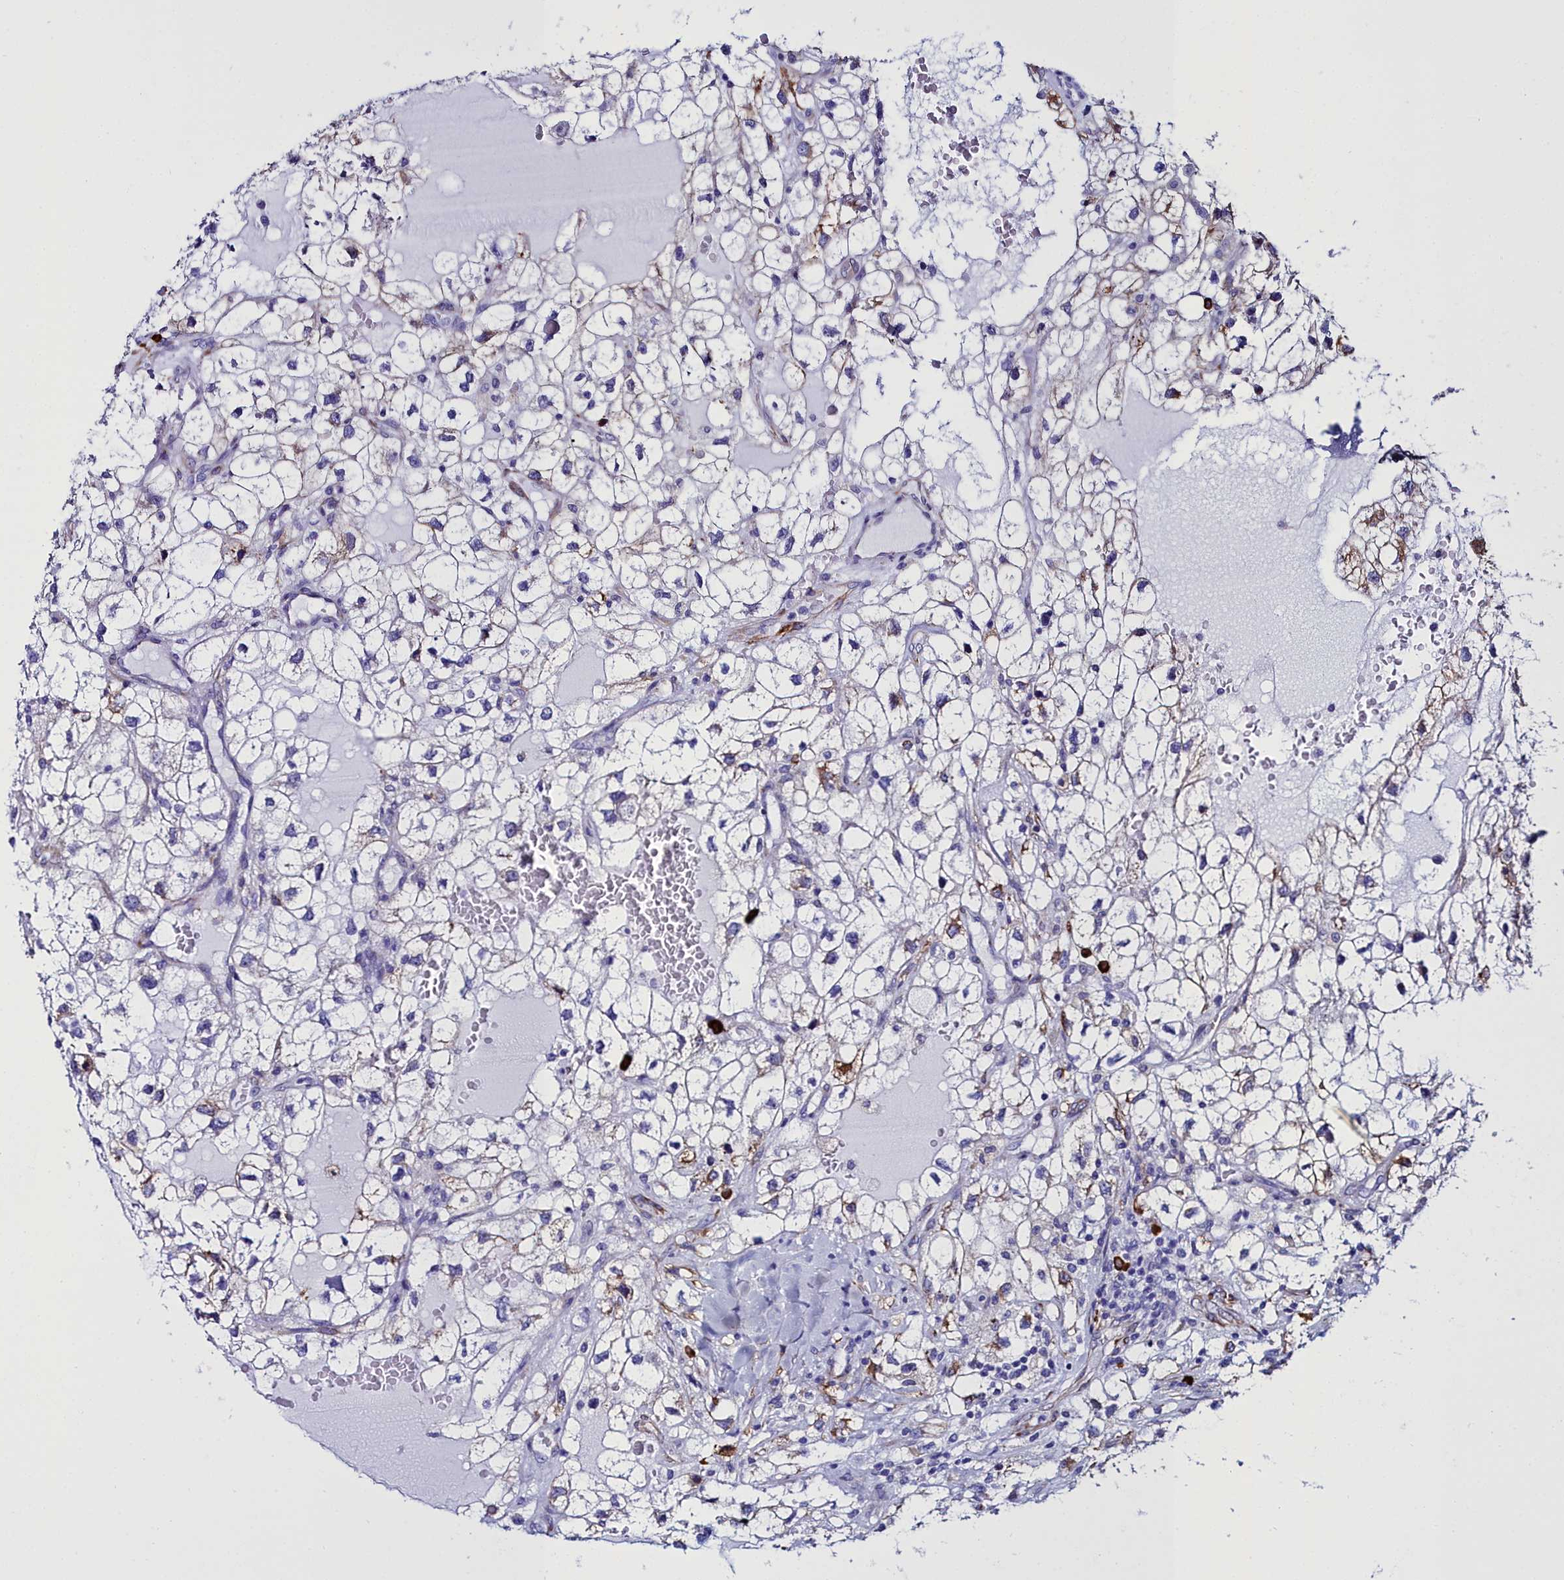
{"staining": {"intensity": "weak", "quantity": "<25%", "location": "cytoplasmic/membranous"}, "tissue": "renal cancer", "cell_type": "Tumor cells", "image_type": "cancer", "snomed": [{"axis": "morphology", "description": "Adenocarcinoma, NOS"}, {"axis": "topography", "description": "Kidney"}], "caption": "Immunohistochemistry (IHC) of human adenocarcinoma (renal) exhibits no staining in tumor cells.", "gene": "TXNDC5", "patient": {"sex": "male", "age": 59}}